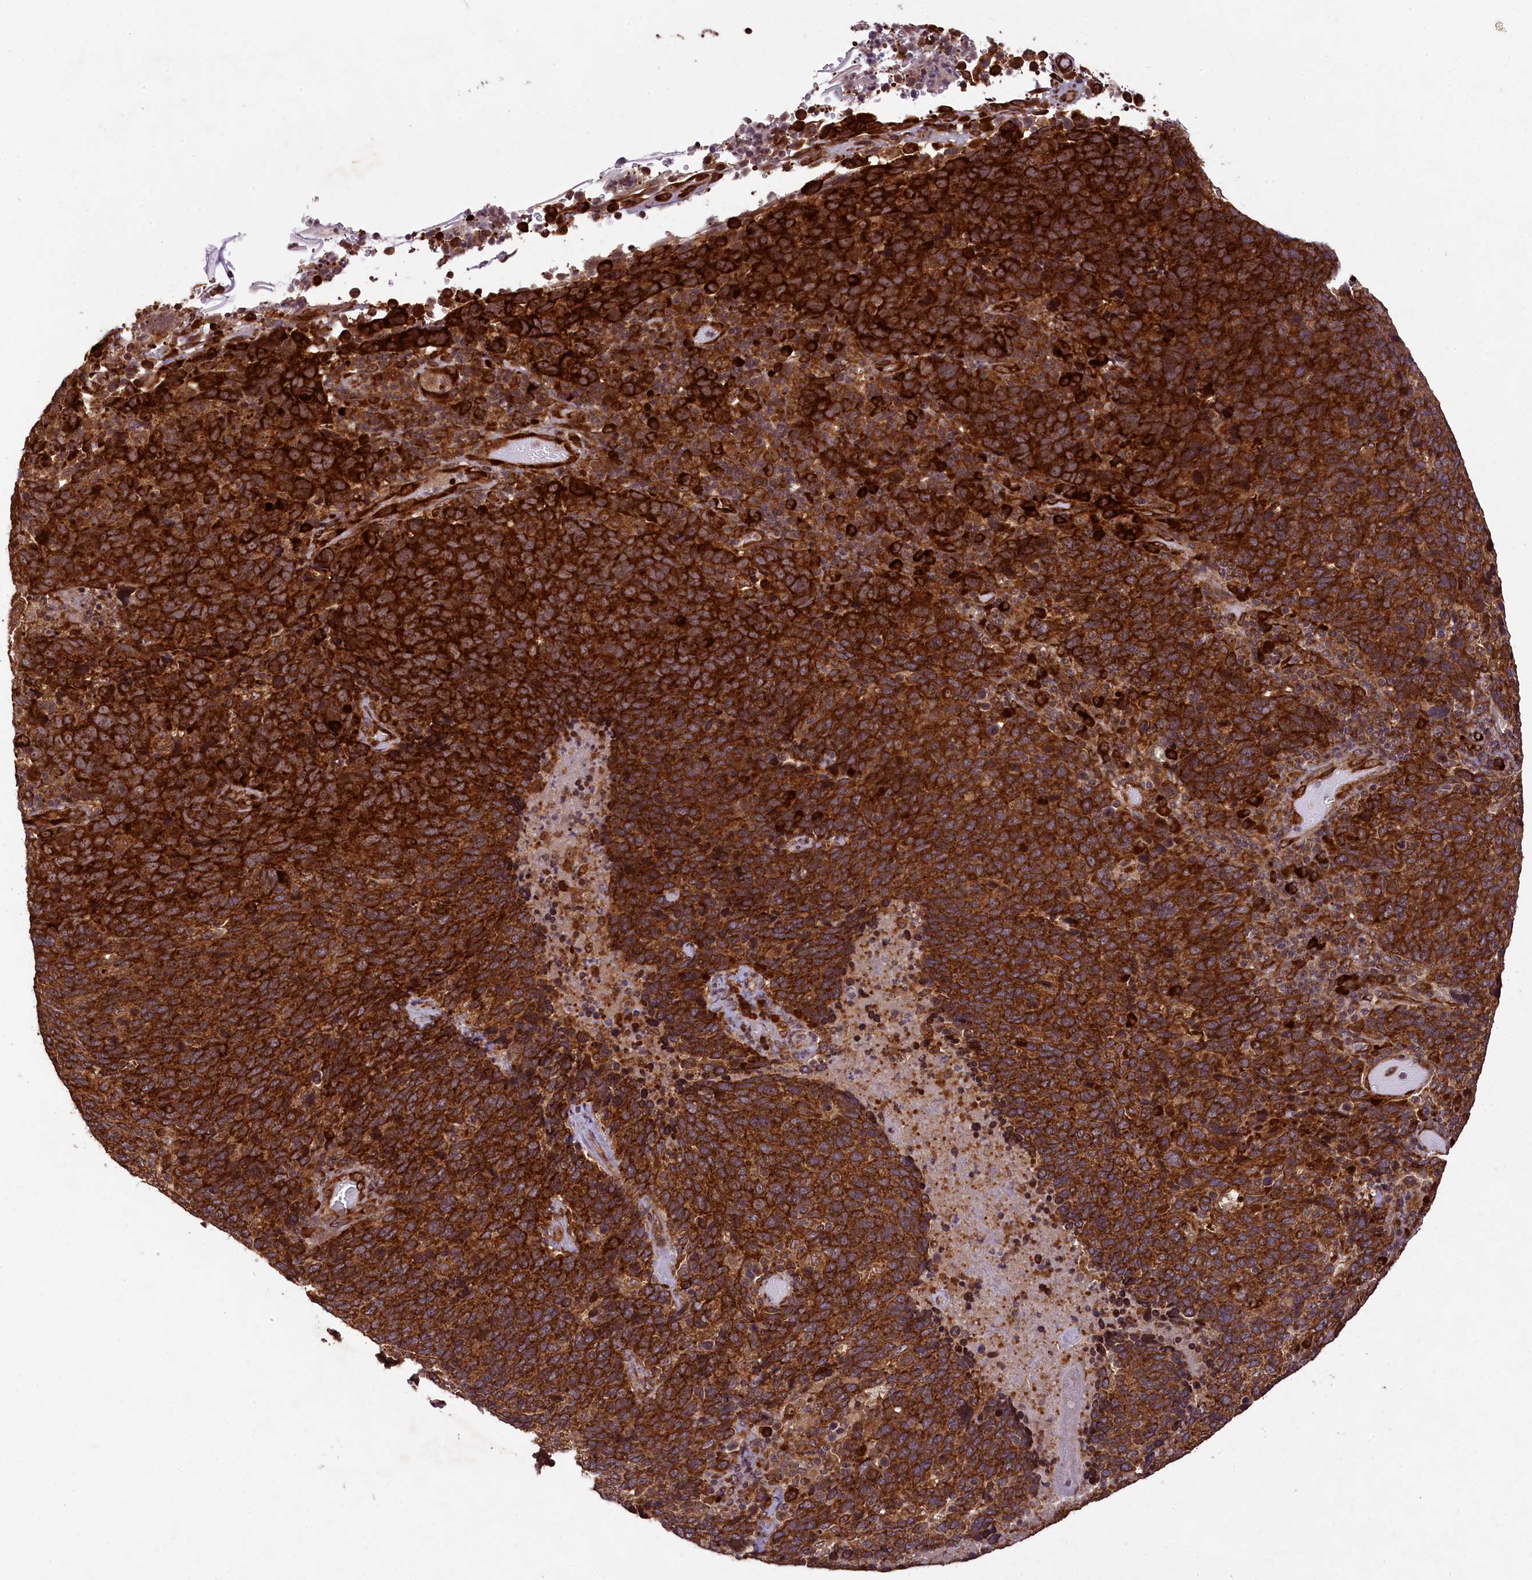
{"staining": {"intensity": "strong", "quantity": ">75%", "location": "cytoplasmic/membranous"}, "tissue": "cervical cancer", "cell_type": "Tumor cells", "image_type": "cancer", "snomed": [{"axis": "morphology", "description": "Squamous cell carcinoma, NOS"}, {"axis": "topography", "description": "Cervix"}], "caption": "Brown immunohistochemical staining in squamous cell carcinoma (cervical) exhibits strong cytoplasmic/membranous staining in about >75% of tumor cells.", "gene": "LARP4", "patient": {"sex": "female", "age": 41}}